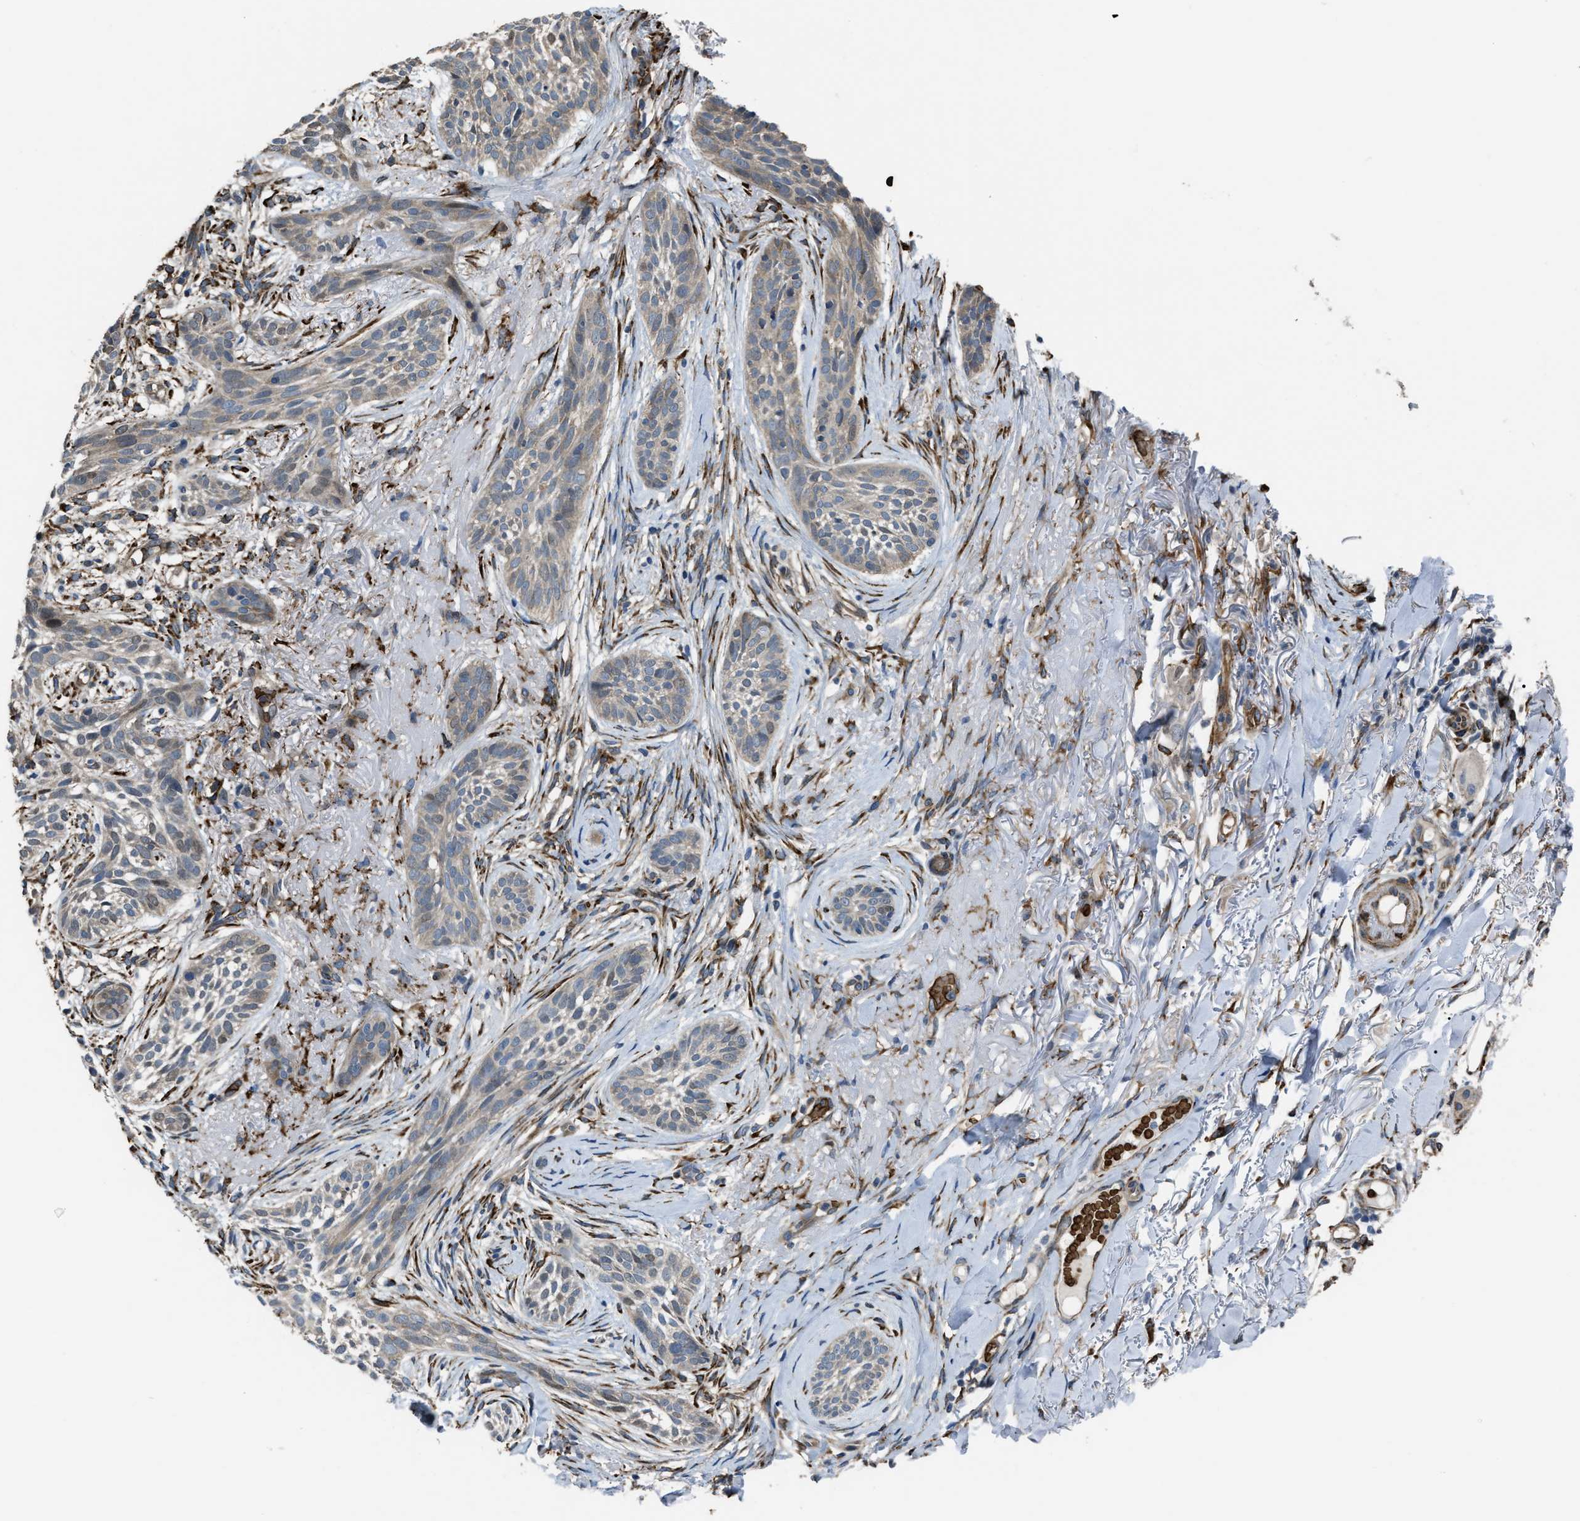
{"staining": {"intensity": "weak", "quantity": ">75%", "location": "cytoplasmic/membranous"}, "tissue": "skin cancer", "cell_type": "Tumor cells", "image_type": "cancer", "snomed": [{"axis": "morphology", "description": "Basal cell carcinoma"}, {"axis": "topography", "description": "Skin"}], "caption": "Immunohistochemistry (DAB) staining of human skin basal cell carcinoma exhibits weak cytoplasmic/membranous protein expression in about >75% of tumor cells.", "gene": "SELENOM", "patient": {"sex": "female", "age": 88}}